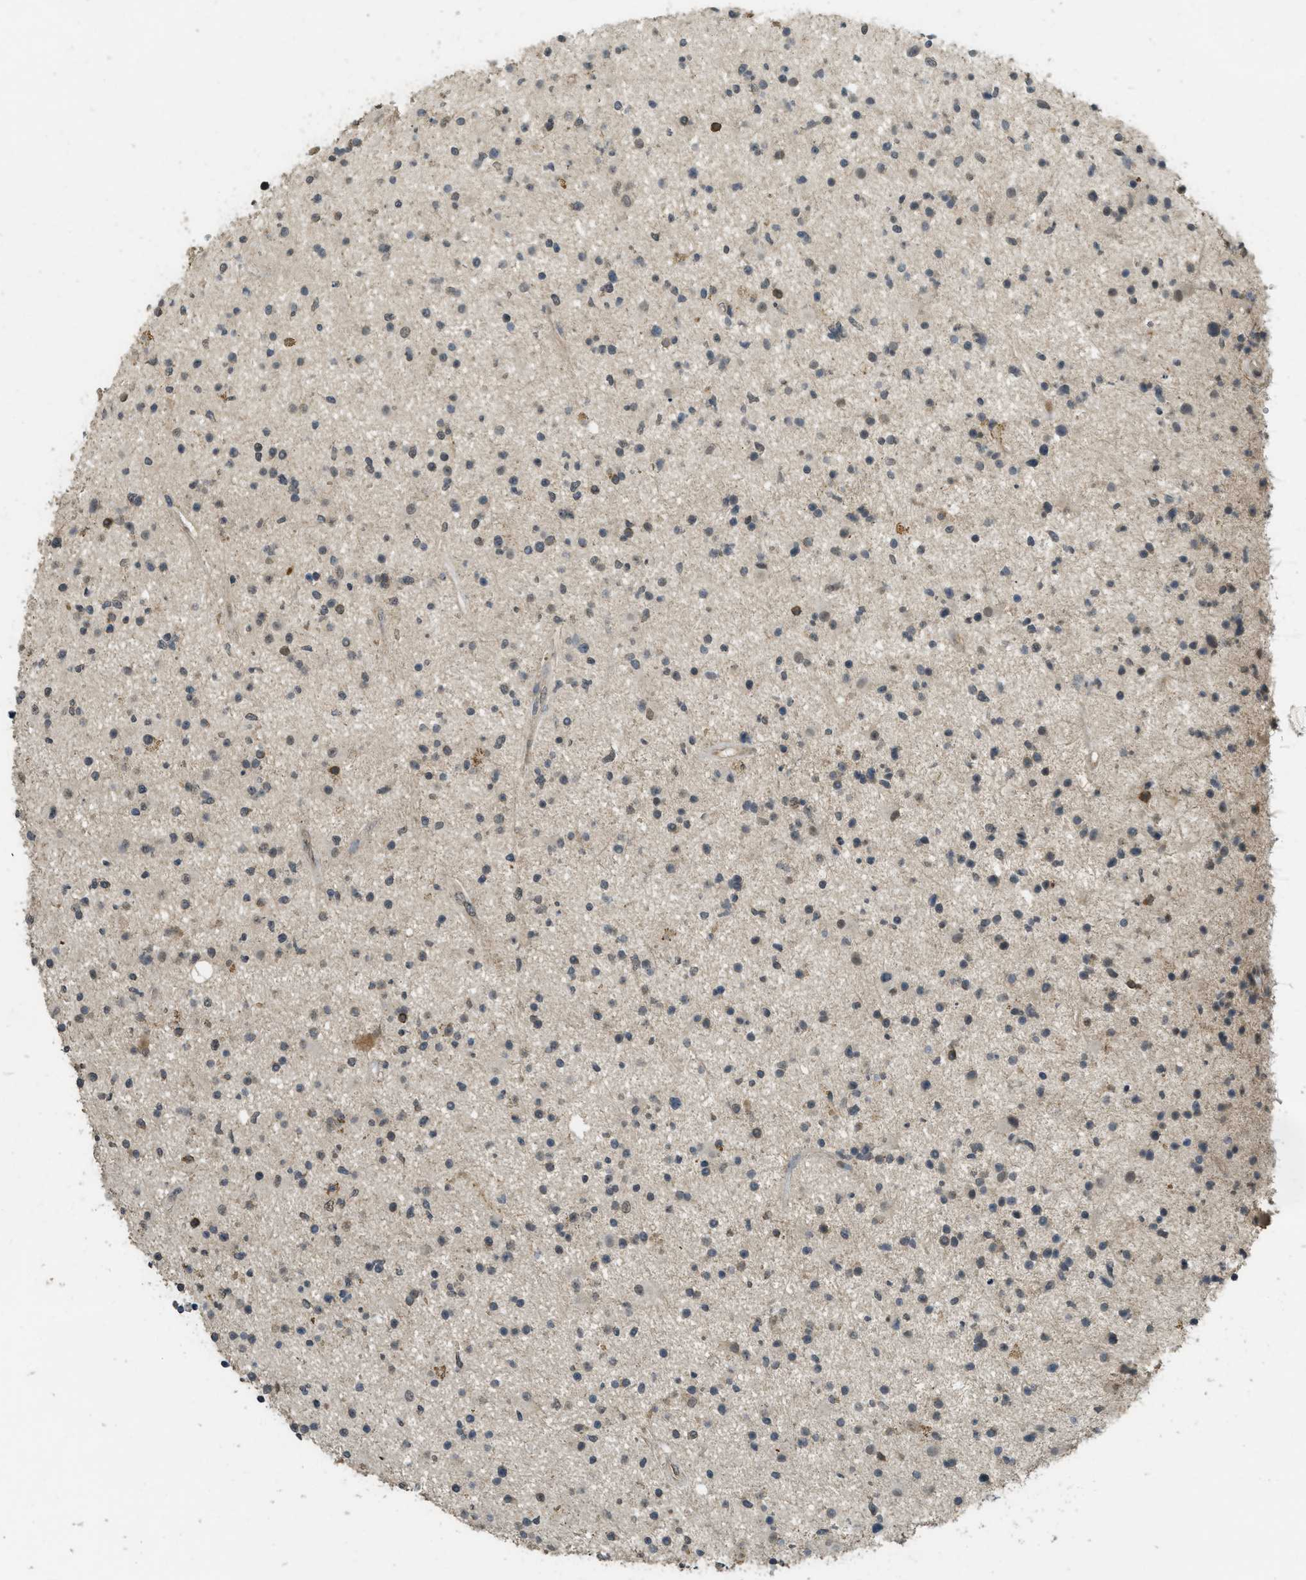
{"staining": {"intensity": "weak", "quantity": "<25%", "location": "cytoplasmic/membranous,nuclear"}, "tissue": "glioma", "cell_type": "Tumor cells", "image_type": "cancer", "snomed": [{"axis": "morphology", "description": "Glioma, malignant, High grade"}, {"axis": "topography", "description": "Brain"}], "caption": "Immunohistochemical staining of glioma demonstrates no significant expression in tumor cells.", "gene": "IGF2BP2", "patient": {"sex": "male", "age": 33}}